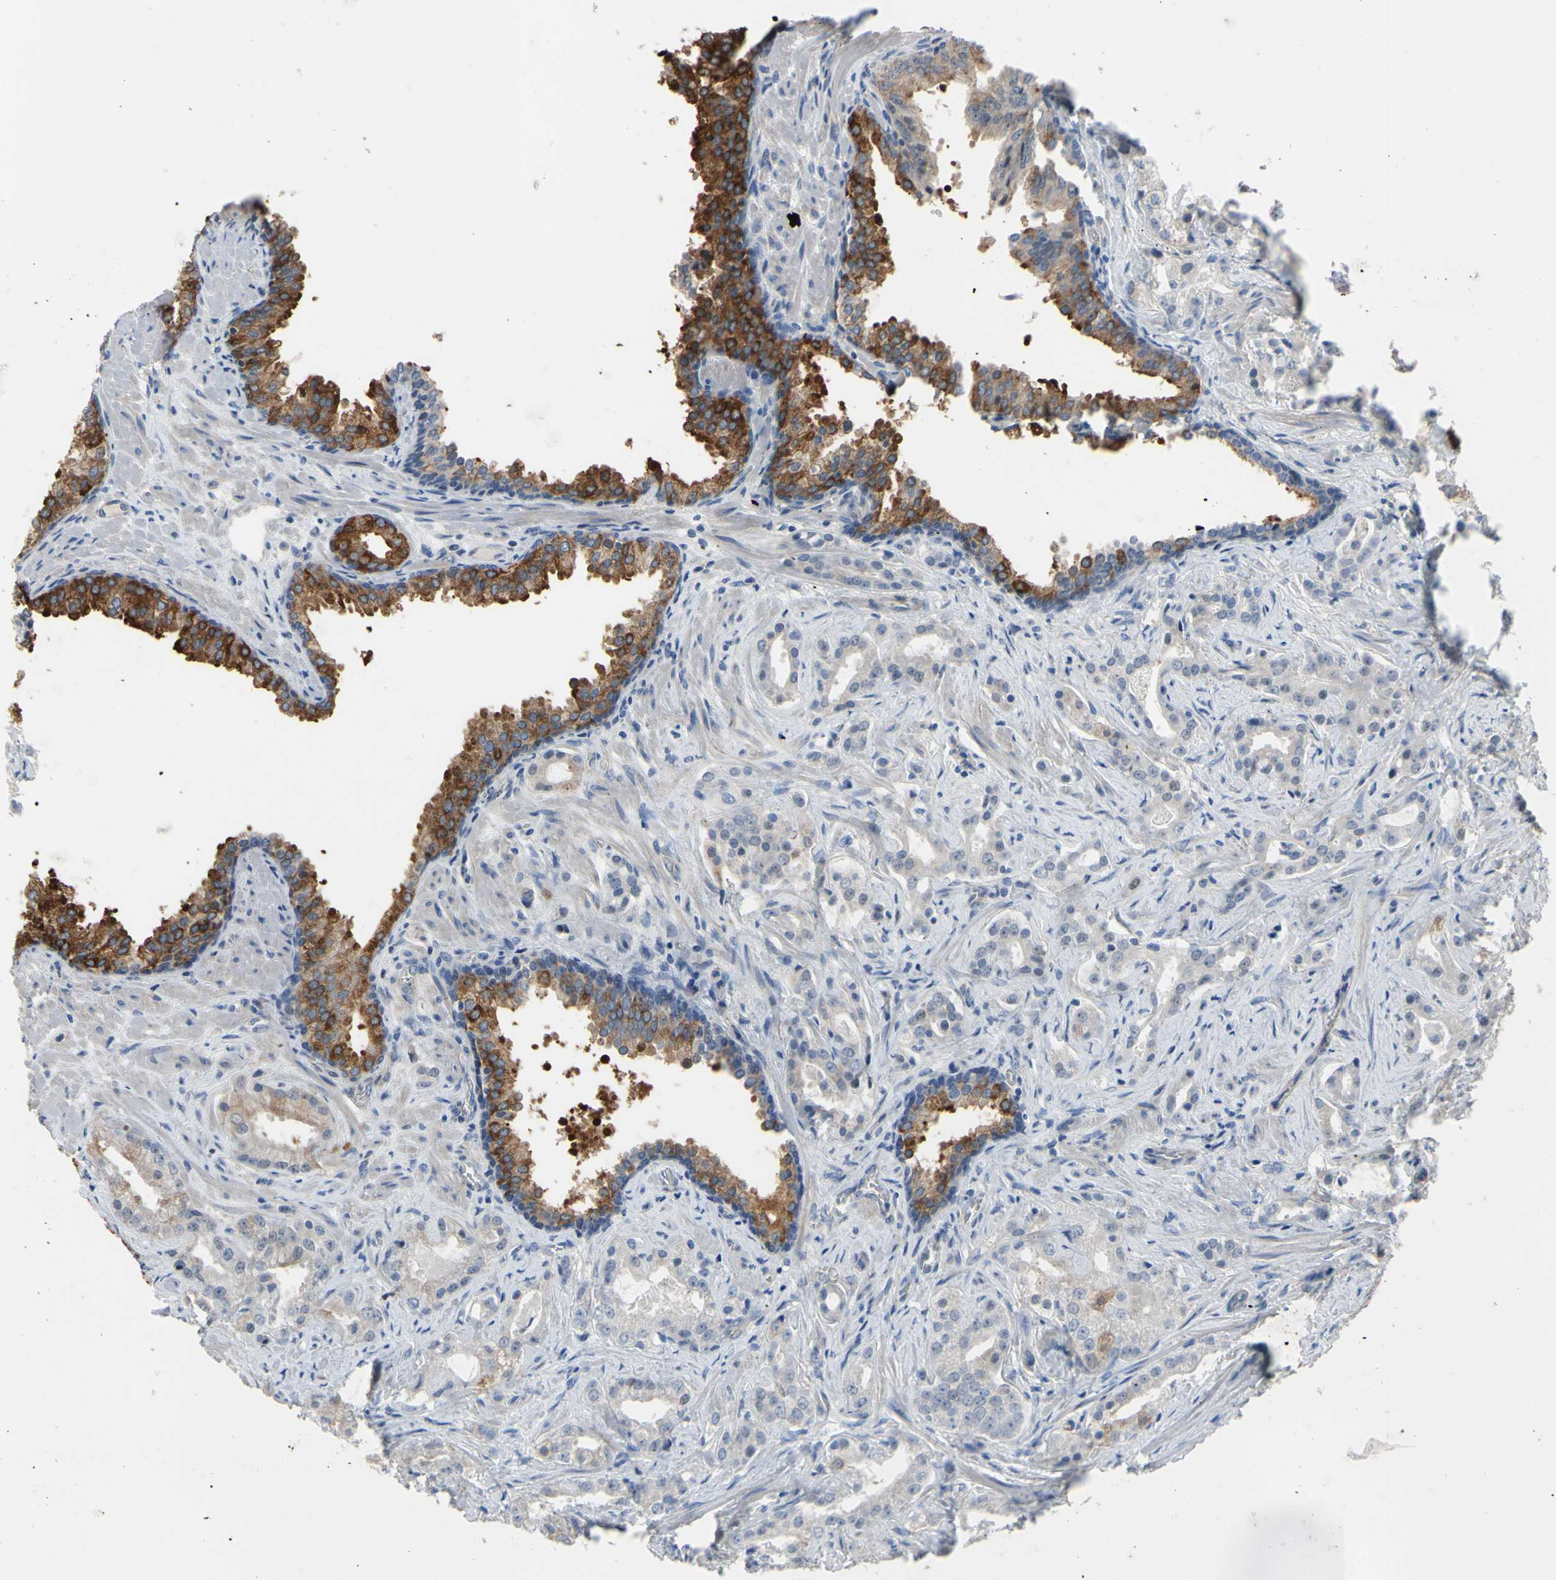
{"staining": {"intensity": "negative", "quantity": "none", "location": "none"}, "tissue": "prostate cancer", "cell_type": "Tumor cells", "image_type": "cancer", "snomed": [{"axis": "morphology", "description": "Adenocarcinoma, Low grade"}, {"axis": "topography", "description": "Prostate"}], "caption": "Adenocarcinoma (low-grade) (prostate) stained for a protein using immunohistochemistry (IHC) reveals no positivity tumor cells.", "gene": "LHX9", "patient": {"sex": "male", "age": 59}}